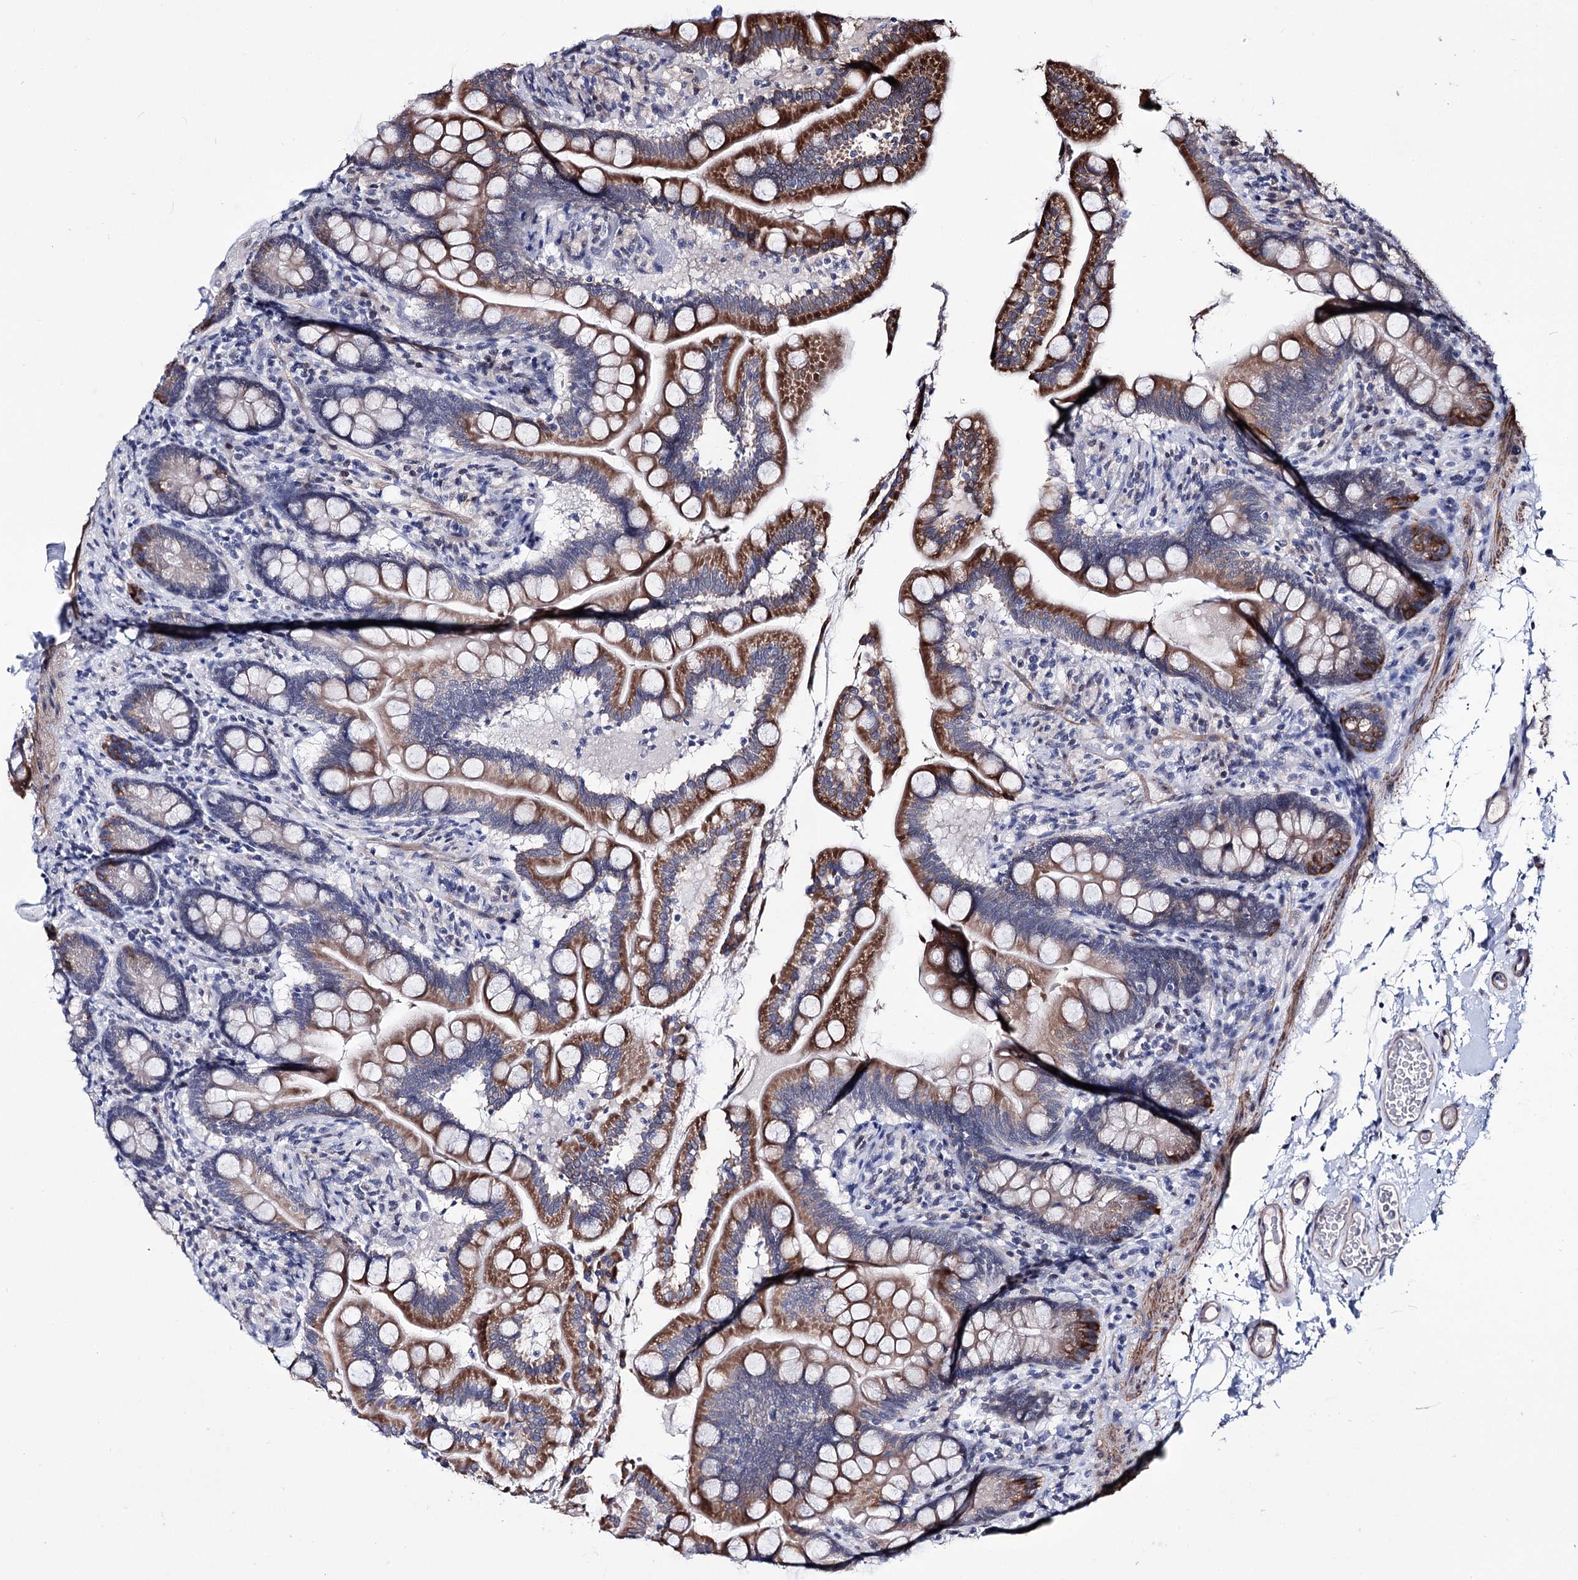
{"staining": {"intensity": "moderate", "quantity": "25%-75%", "location": "cytoplasmic/membranous"}, "tissue": "small intestine", "cell_type": "Glandular cells", "image_type": "normal", "snomed": [{"axis": "morphology", "description": "Normal tissue, NOS"}, {"axis": "topography", "description": "Small intestine"}], "caption": "Brown immunohistochemical staining in normal small intestine demonstrates moderate cytoplasmic/membranous staining in about 25%-75% of glandular cells.", "gene": "PPRC1", "patient": {"sex": "female", "age": 64}}